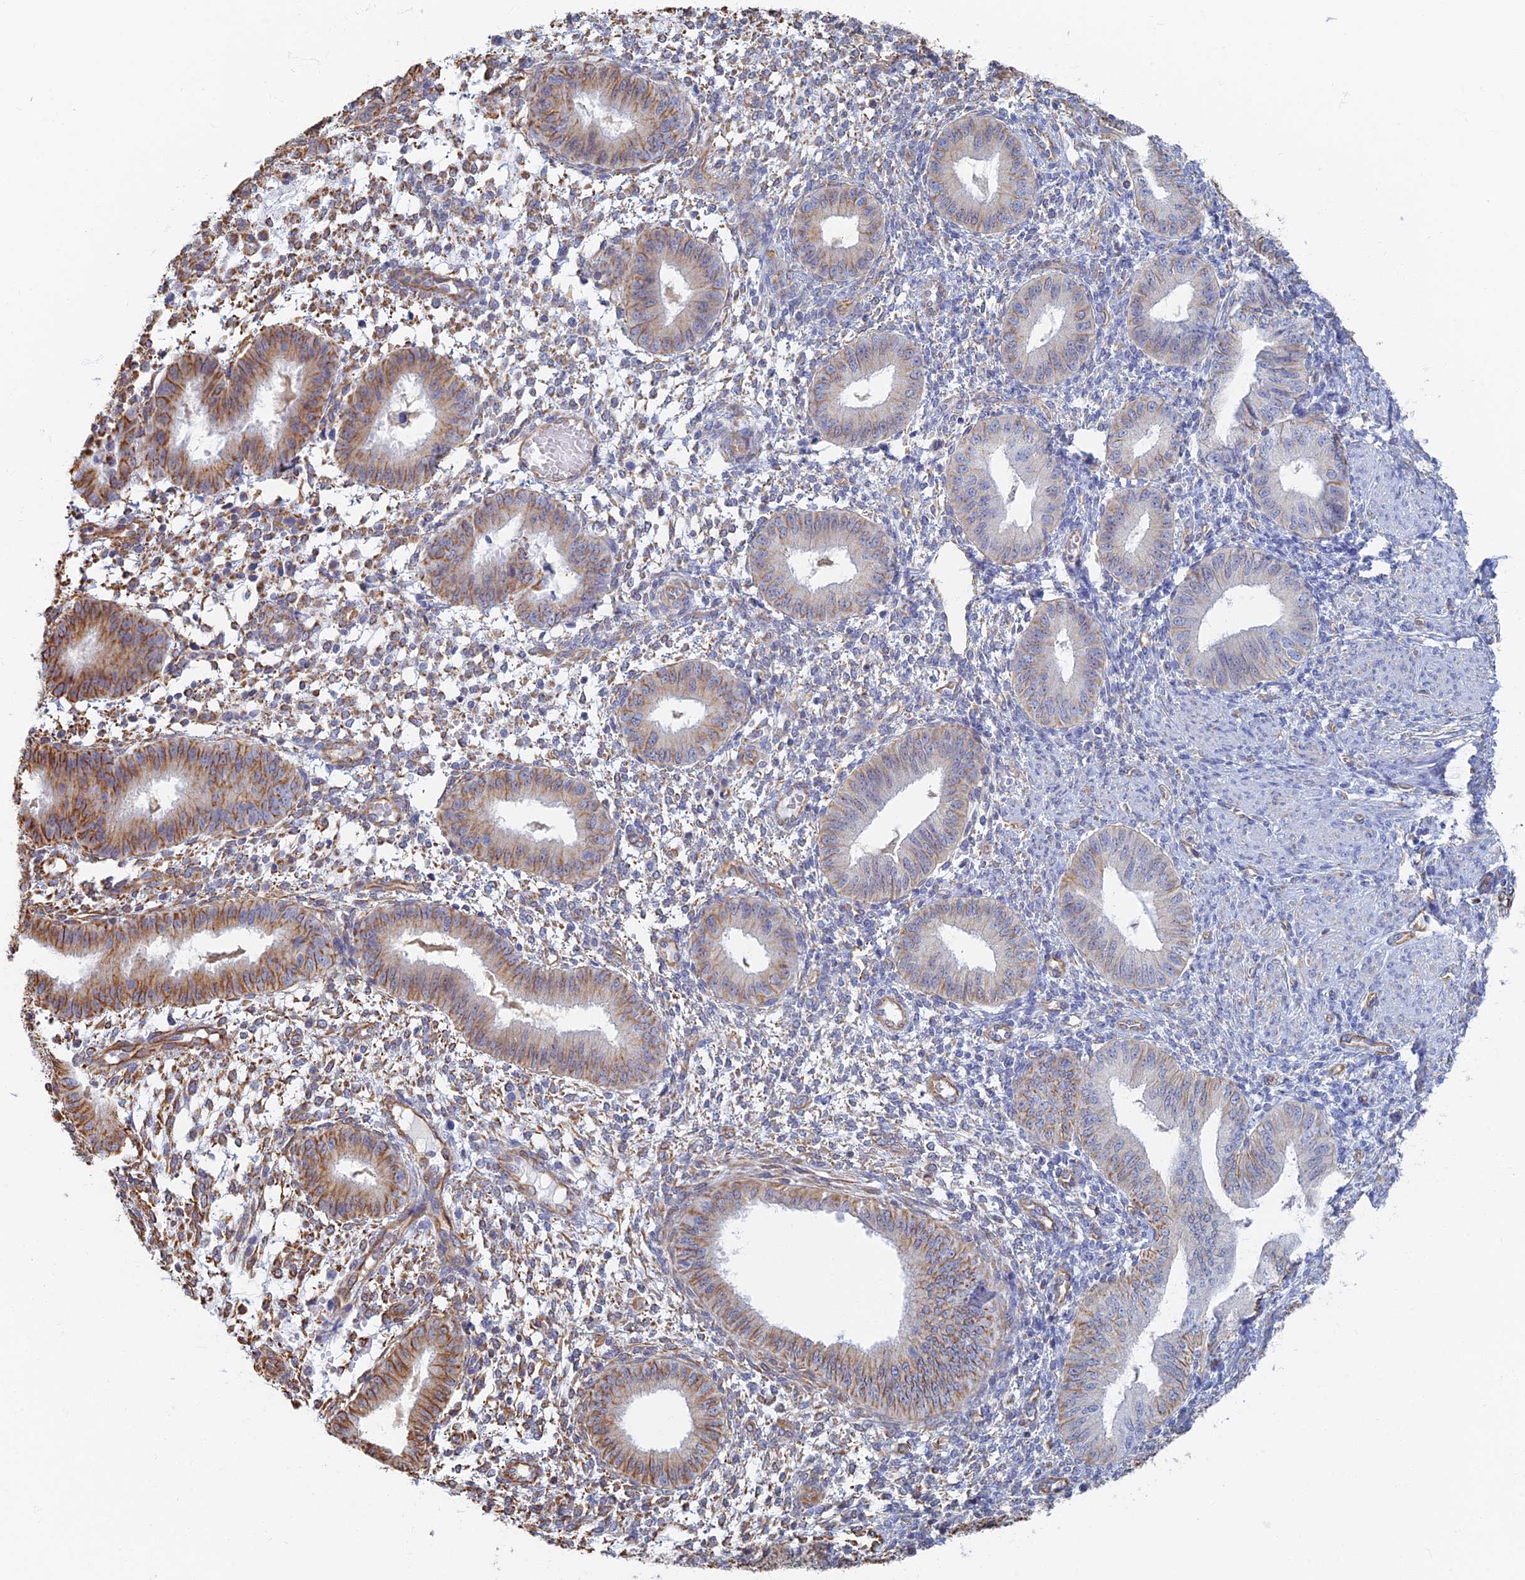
{"staining": {"intensity": "negative", "quantity": "none", "location": "none"}, "tissue": "endometrium", "cell_type": "Cells in endometrial stroma", "image_type": "normal", "snomed": [{"axis": "morphology", "description": "Normal tissue, NOS"}, {"axis": "topography", "description": "Endometrium"}], "caption": "This image is of benign endometrium stained with immunohistochemistry (IHC) to label a protein in brown with the nuclei are counter-stained blue. There is no expression in cells in endometrial stroma.", "gene": "RMC1", "patient": {"sex": "female", "age": 49}}